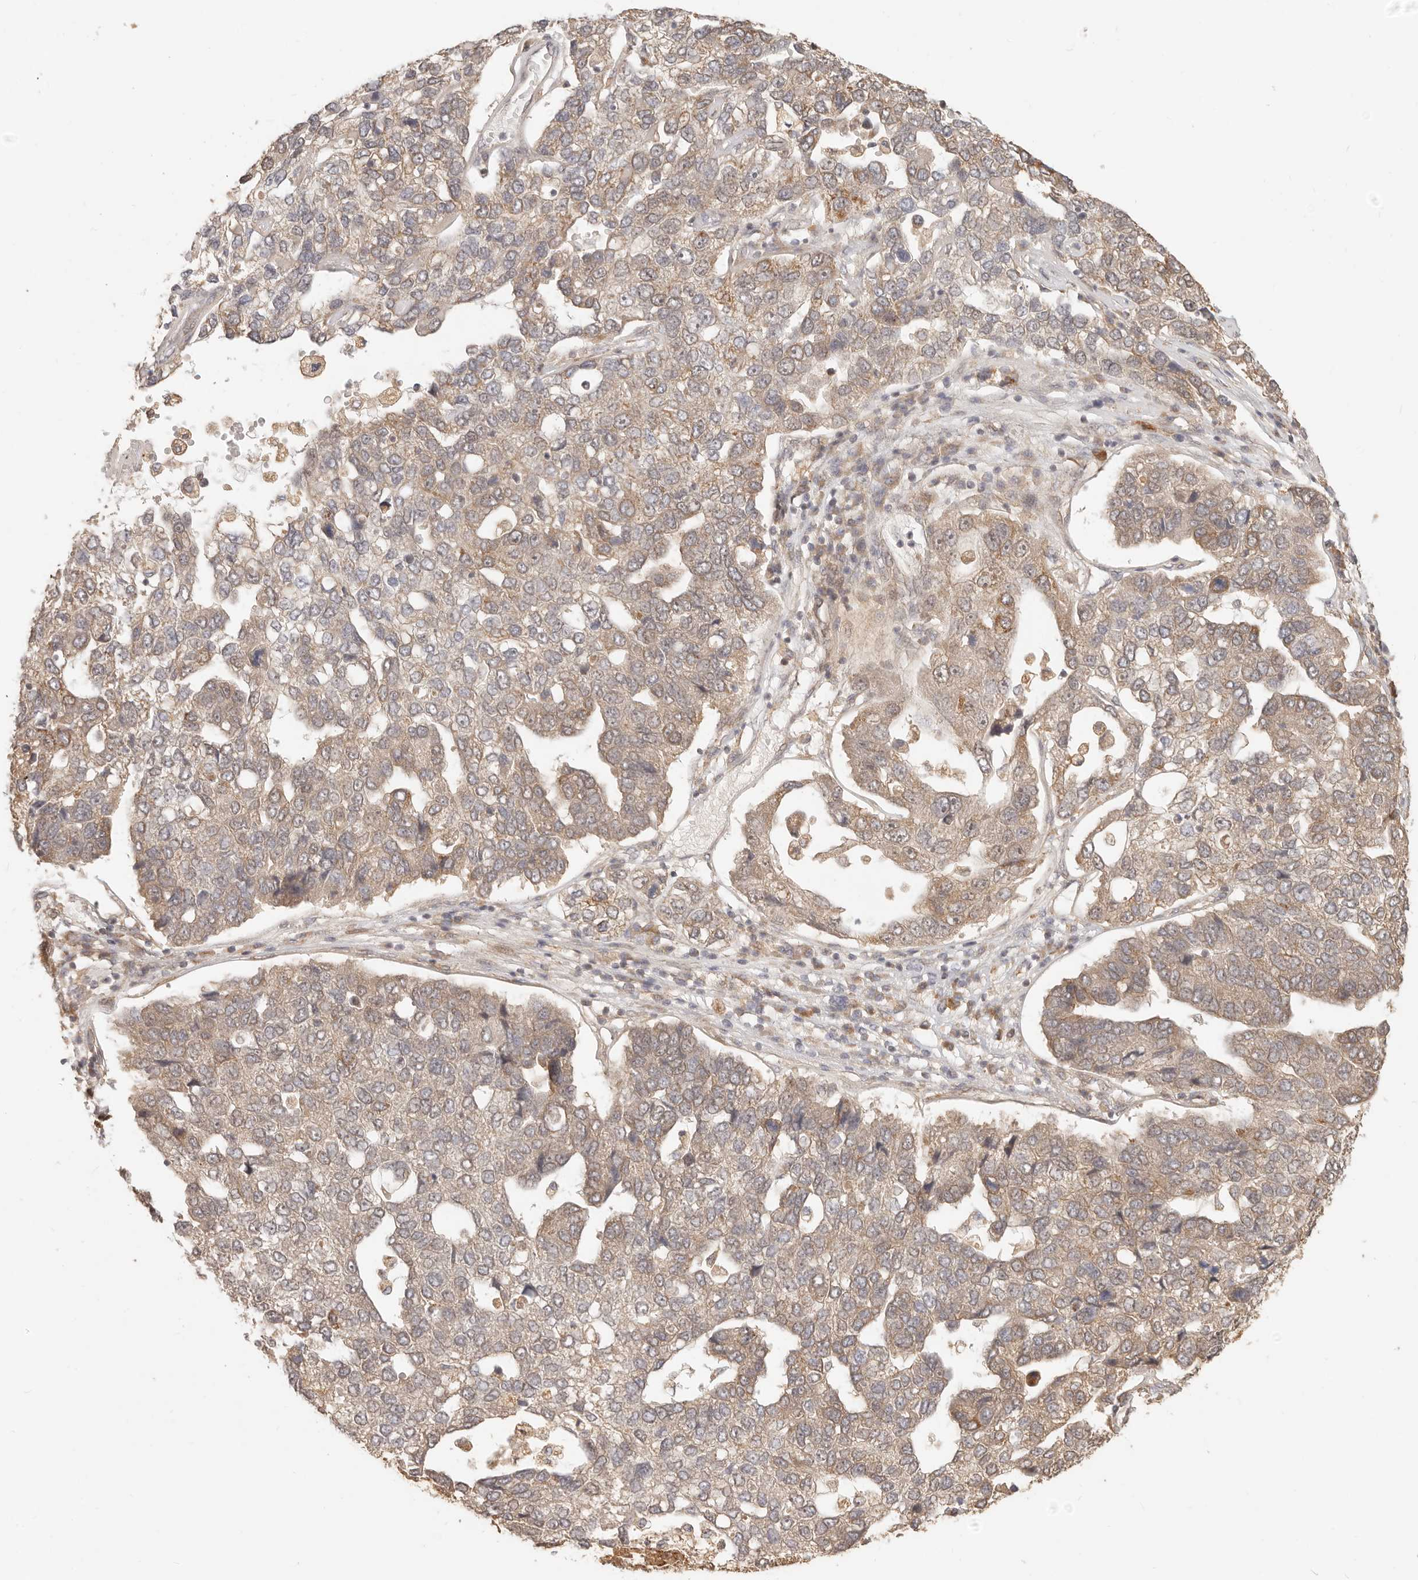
{"staining": {"intensity": "weak", "quantity": ">75%", "location": "cytoplasmic/membranous"}, "tissue": "pancreatic cancer", "cell_type": "Tumor cells", "image_type": "cancer", "snomed": [{"axis": "morphology", "description": "Adenocarcinoma, NOS"}, {"axis": "topography", "description": "Pancreas"}], "caption": "A high-resolution photomicrograph shows immunohistochemistry staining of pancreatic cancer (adenocarcinoma), which reveals weak cytoplasmic/membranous staining in about >75% of tumor cells.", "gene": "TIMM17A", "patient": {"sex": "female", "age": 61}}